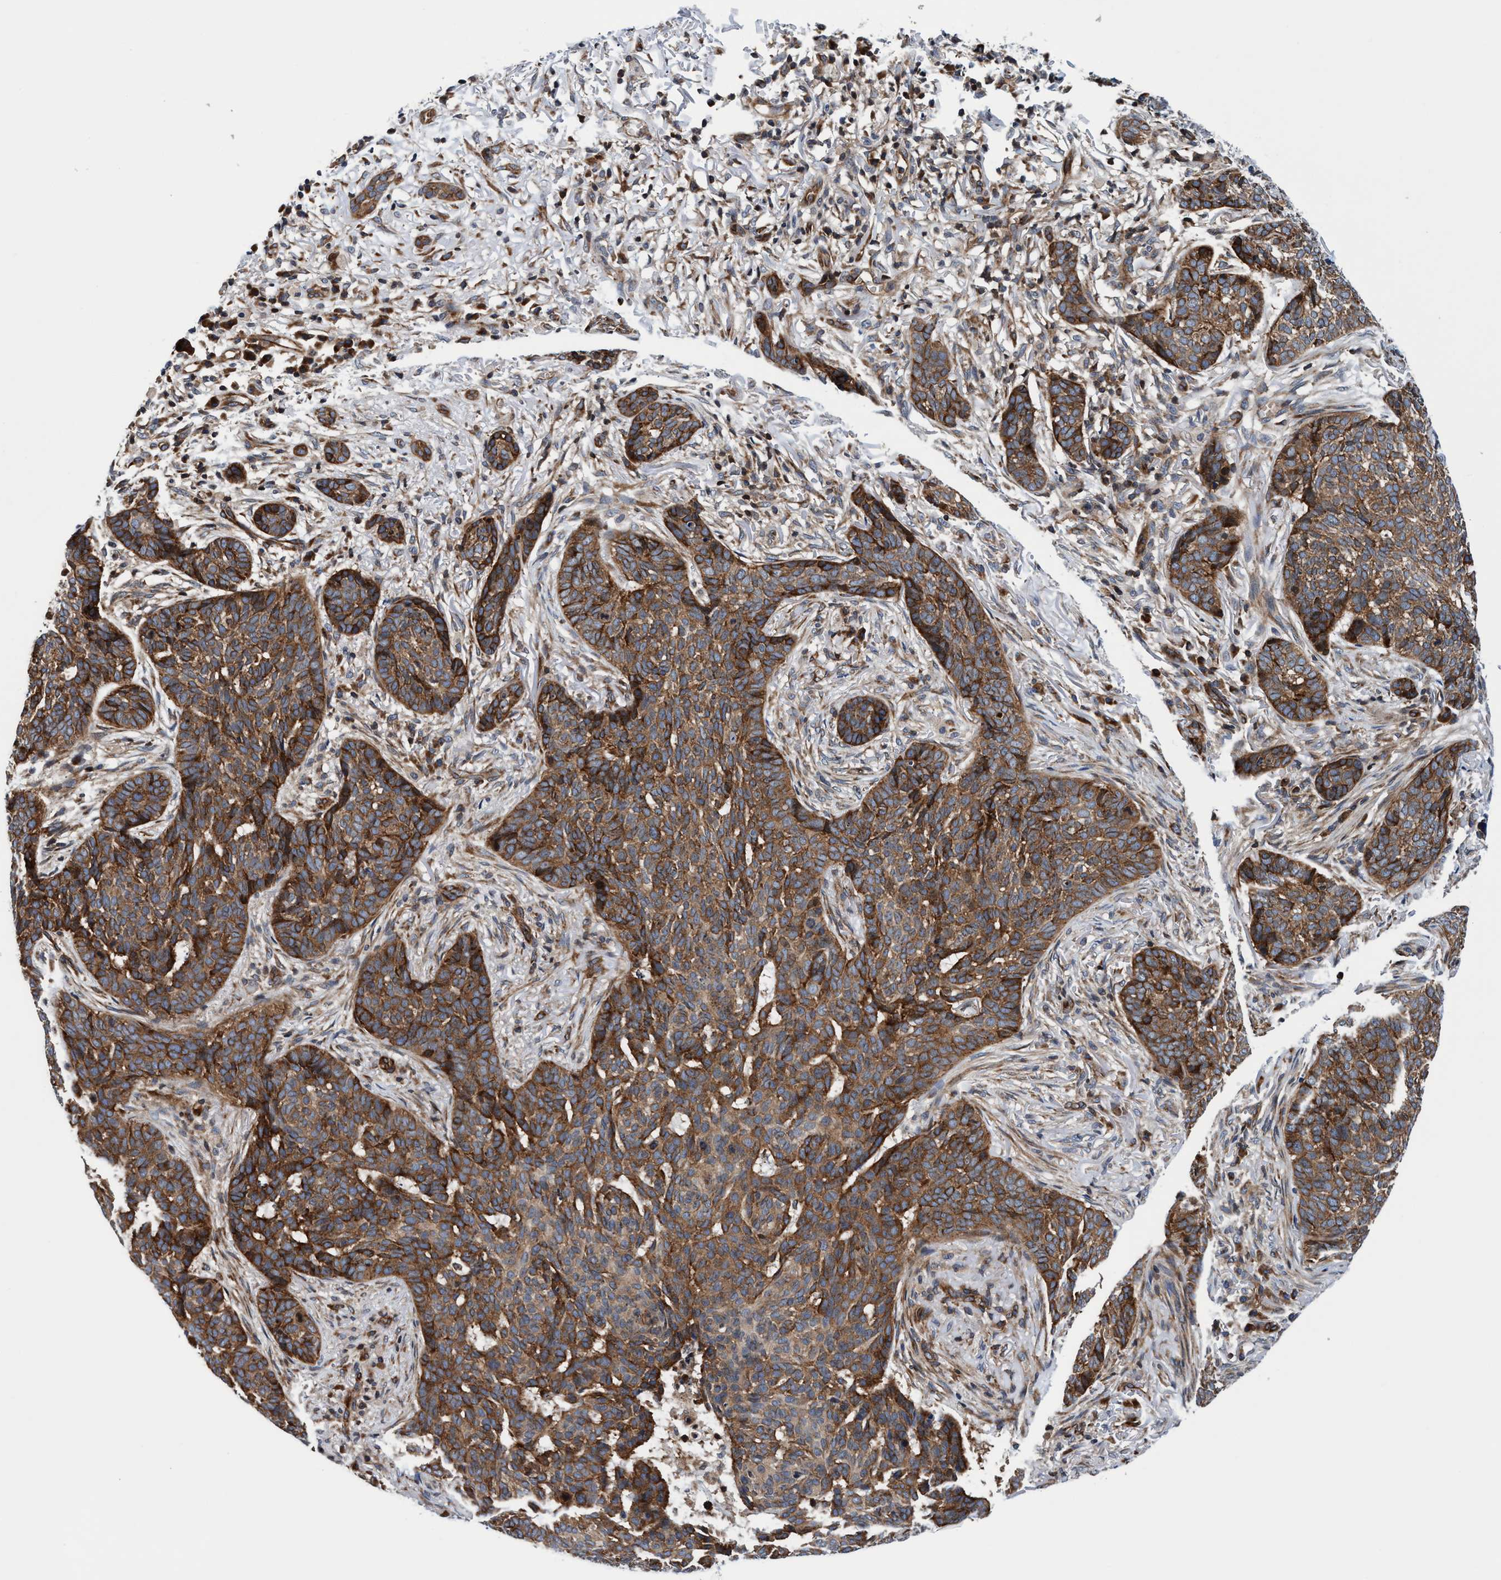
{"staining": {"intensity": "strong", "quantity": ">75%", "location": "cytoplasmic/membranous"}, "tissue": "skin cancer", "cell_type": "Tumor cells", "image_type": "cancer", "snomed": [{"axis": "morphology", "description": "Basal cell carcinoma"}, {"axis": "topography", "description": "Skin"}], "caption": "Strong cytoplasmic/membranous positivity is appreciated in about >75% of tumor cells in skin cancer (basal cell carcinoma). (IHC, brightfield microscopy, high magnification).", "gene": "MCM3AP", "patient": {"sex": "male", "age": 85}}